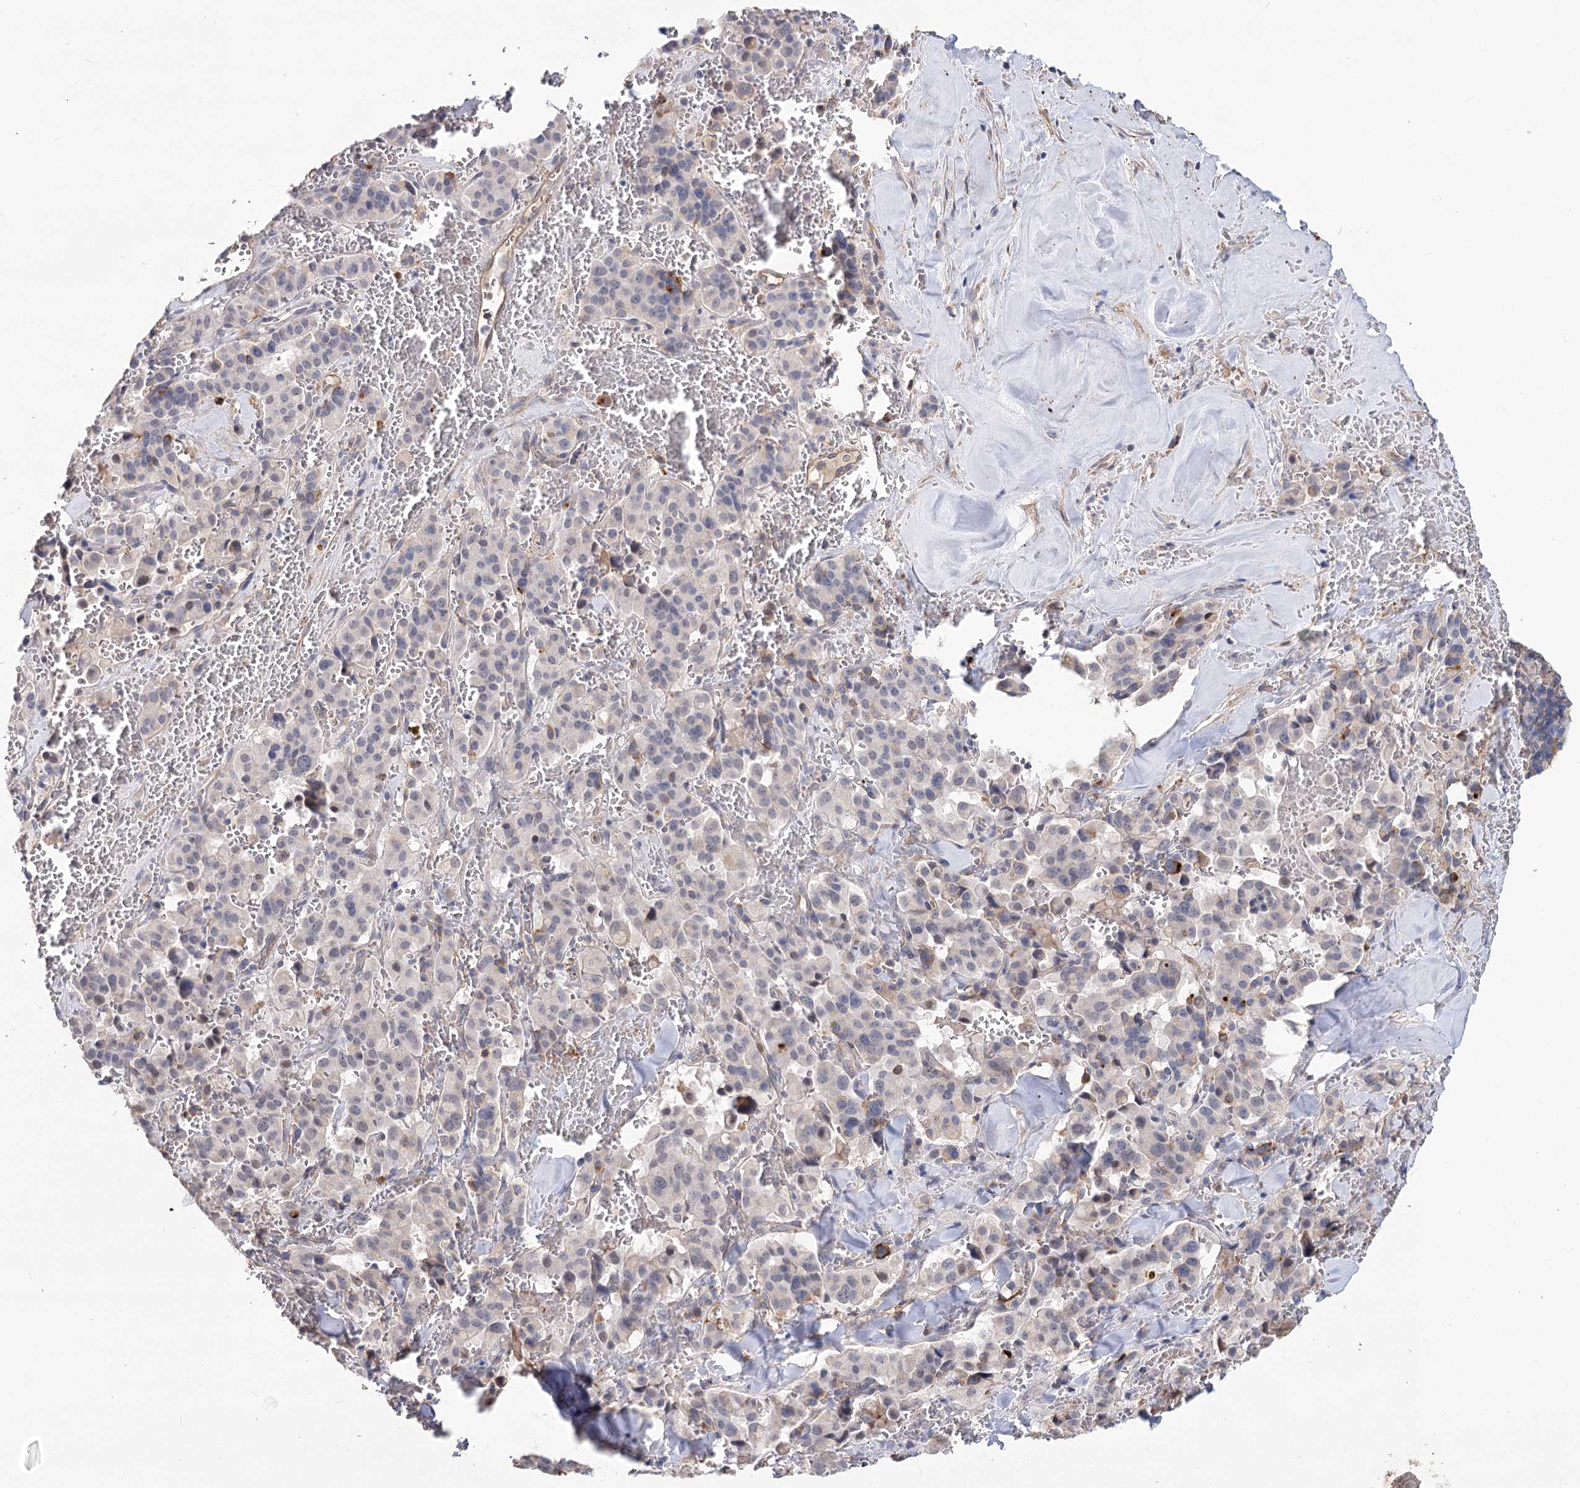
{"staining": {"intensity": "negative", "quantity": "none", "location": "none"}, "tissue": "pancreatic cancer", "cell_type": "Tumor cells", "image_type": "cancer", "snomed": [{"axis": "morphology", "description": "Adenocarcinoma, NOS"}, {"axis": "topography", "description": "Pancreas"}], "caption": "This is an IHC micrograph of pancreatic cancer. There is no positivity in tumor cells.", "gene": "TMEM218", "patient": {"sex": "male", "age": 65}}